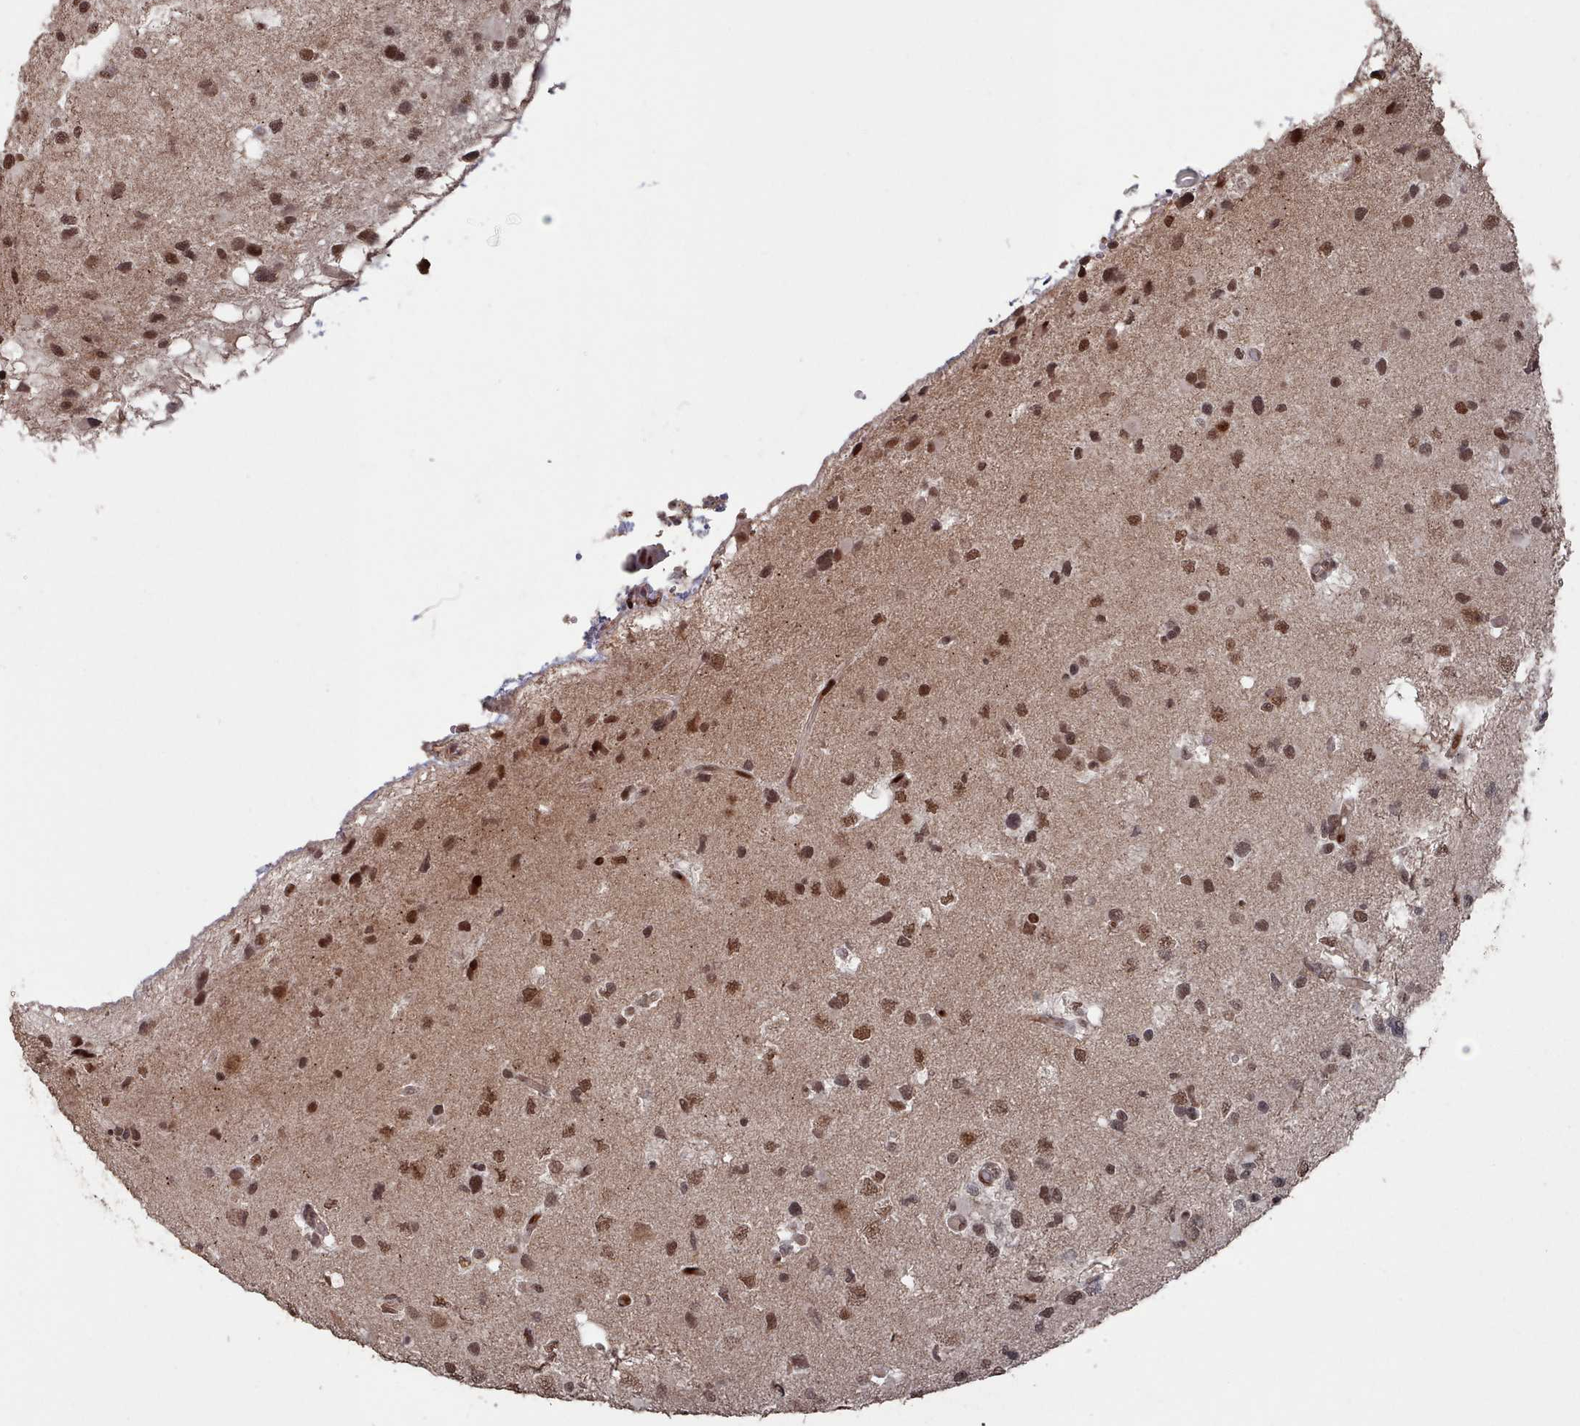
{"staining": {"intensity": "moderate", "quantity": ">75%", "location": "nuclear"}, "tissue": "glioma", "cell_type": "Tumor cells", "image_type": "cancer", "snomed": [{"axis": "morphology", "description": "Glioma, malignant, High grade"}, {"axis": "topography", "description": "Brain"}], "caption": "Human malignant glioma (high-grade) stained for a protein (brown) exhibits moderate nuclear positive positivity in approximately >75% of tumor cells.", "gene": "PNRC2", "patient": {"sex": "male", "age": 53}}